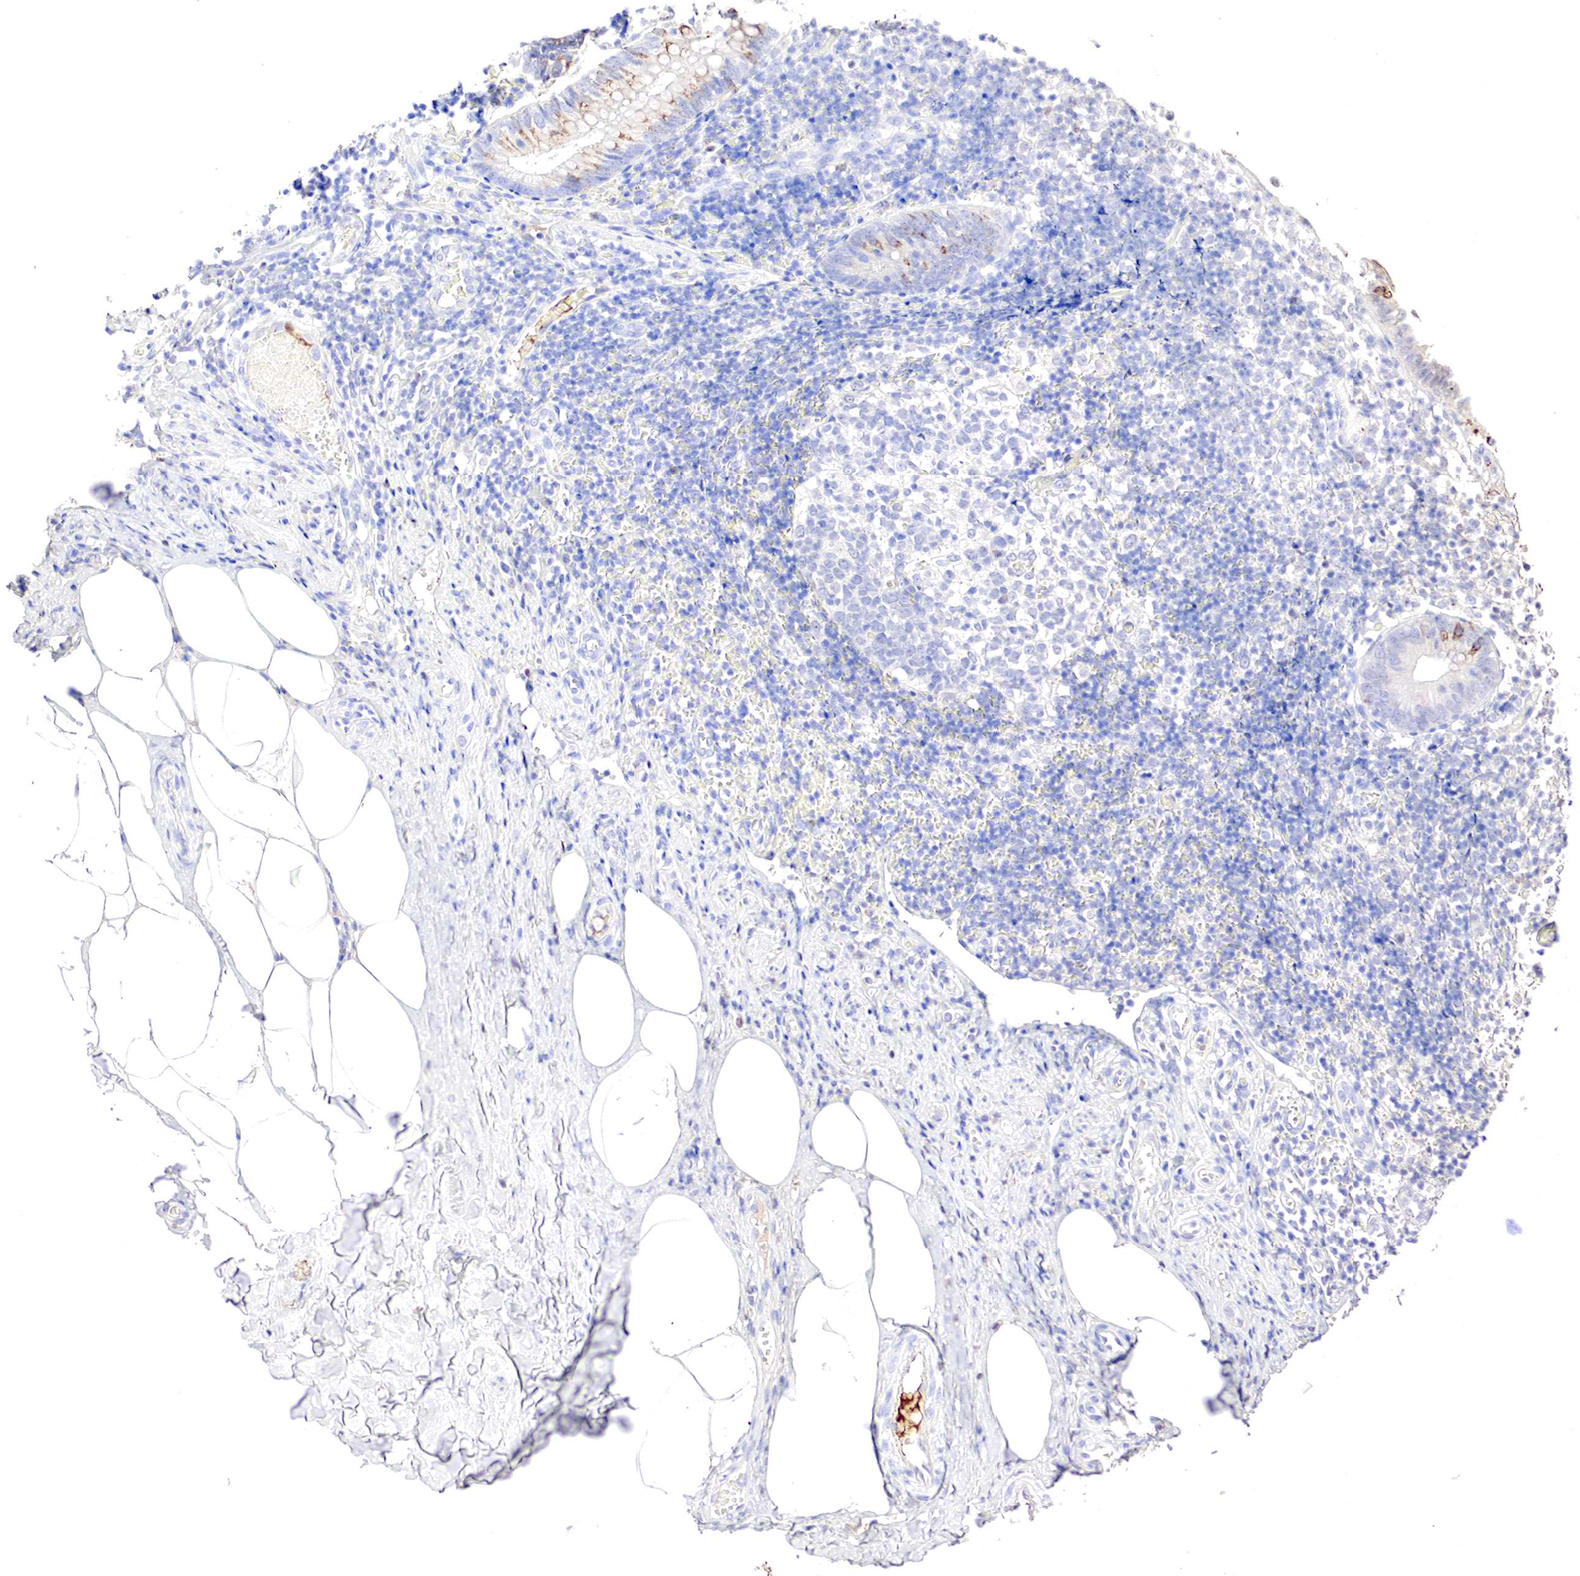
{"staining": {"intensity": "weak", "quantity": "<25%", "location": "cytoplasmic/membranous"}, "tissue": "appendix", "cell_type": "Glandular cells", "image_type": "normal", "snomed": [{"axis": "morphology", "description": "Normal tissue, NOS"}, {"axis": "topography", "description": "Appendix"}], "caption": "Glandular cells are negative for brown protein staining in unremarkable appendix. (DAB immunohistochemistry, high magnification).", "gene": "GATA1", "patient": {"sex": "male", "age": 25}}